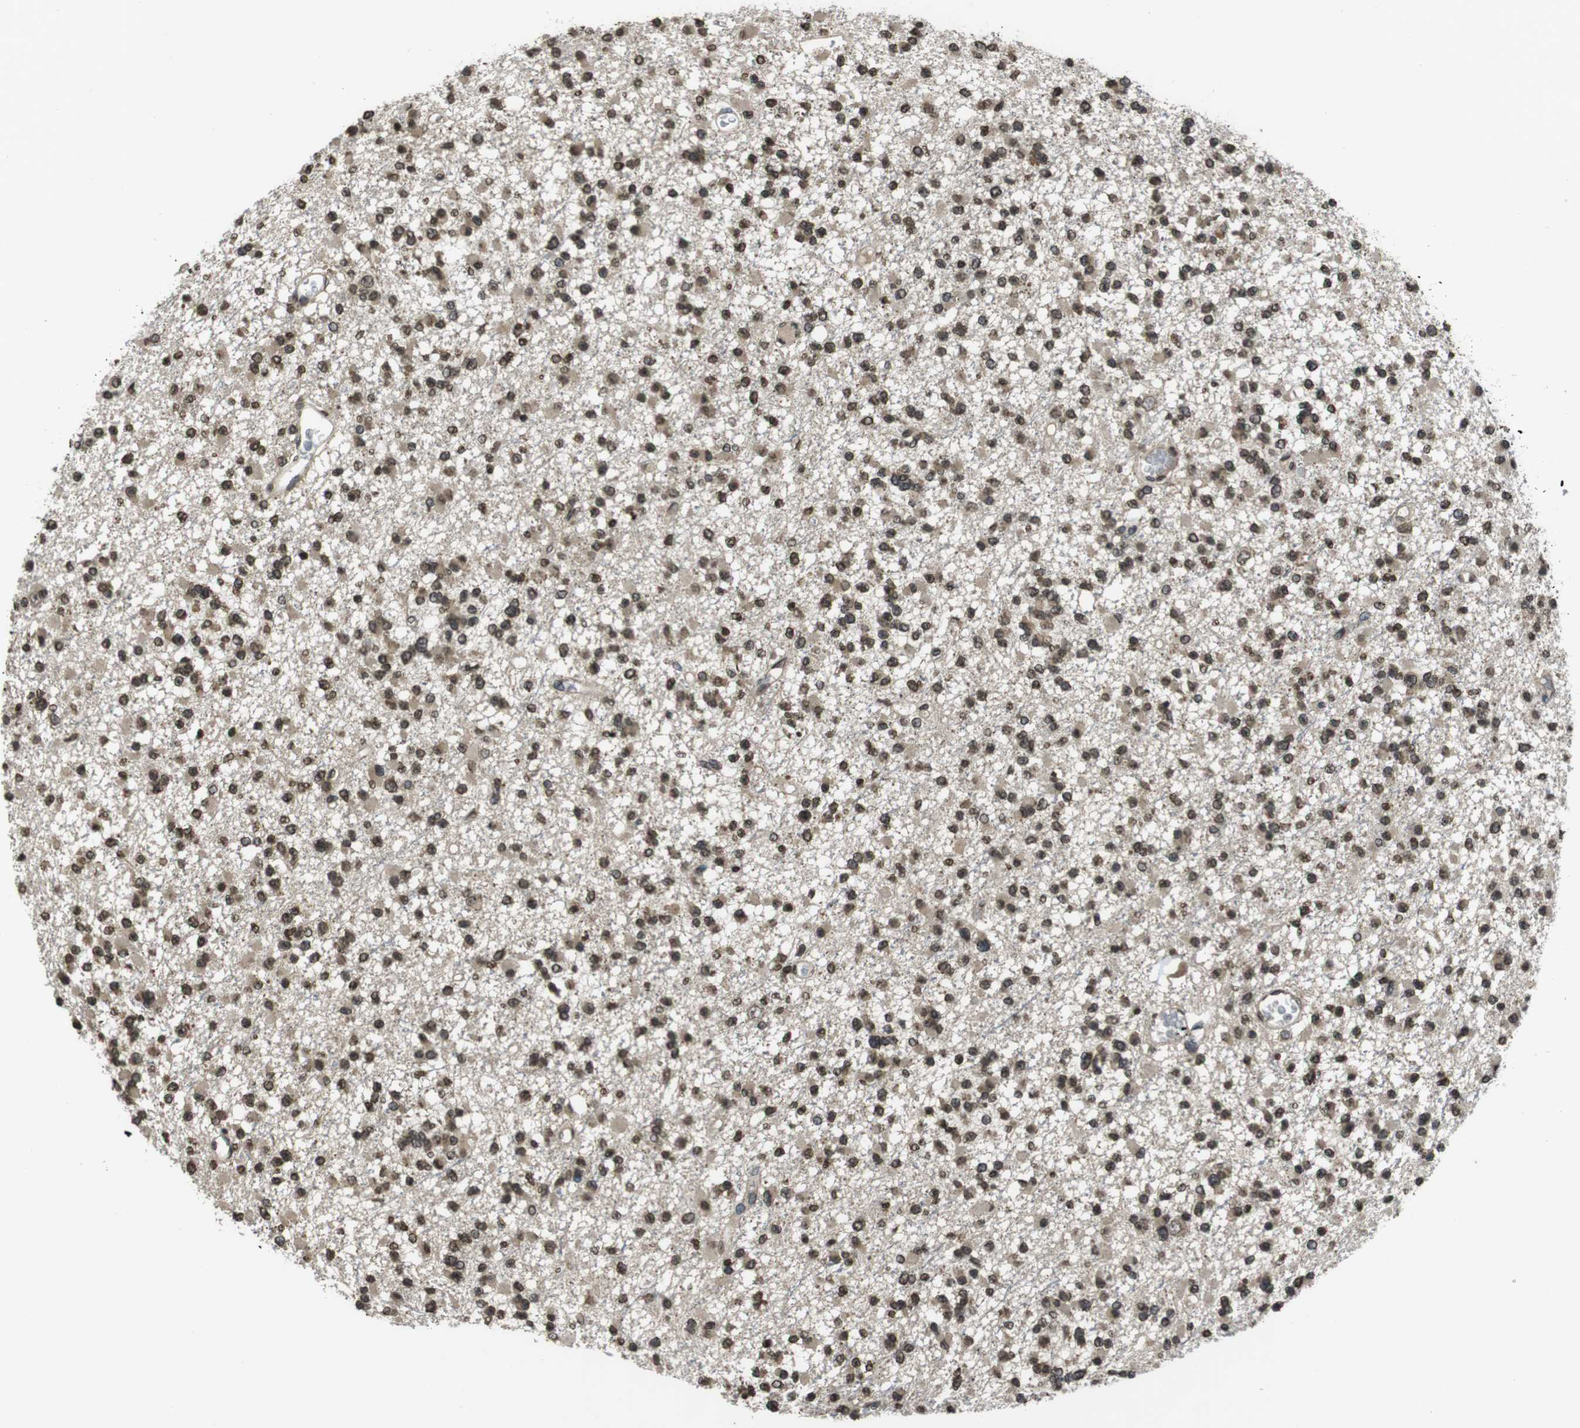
{"staining": {"intensity": "moderate", "quantity": ">75%", "location": "nuclear"}, "tissue": "glioma", "cell_type": "Tumor cells", "image_type": "cancer", "snomed": [{"axis": "morphology", "description": "Glioma, malignant, Low grade"}, {"axis": "topography", "description": "Brain"}], "caption": "Immunohistochemistry (IHC) image of malignant low-grade glioma stained for a protein (brown), which demonstrates medium levels of moderate nuclear staining in approximately >75% of tumor cells.", "gene": "MAF", "patient": {"sex": "female", "age": 22}}